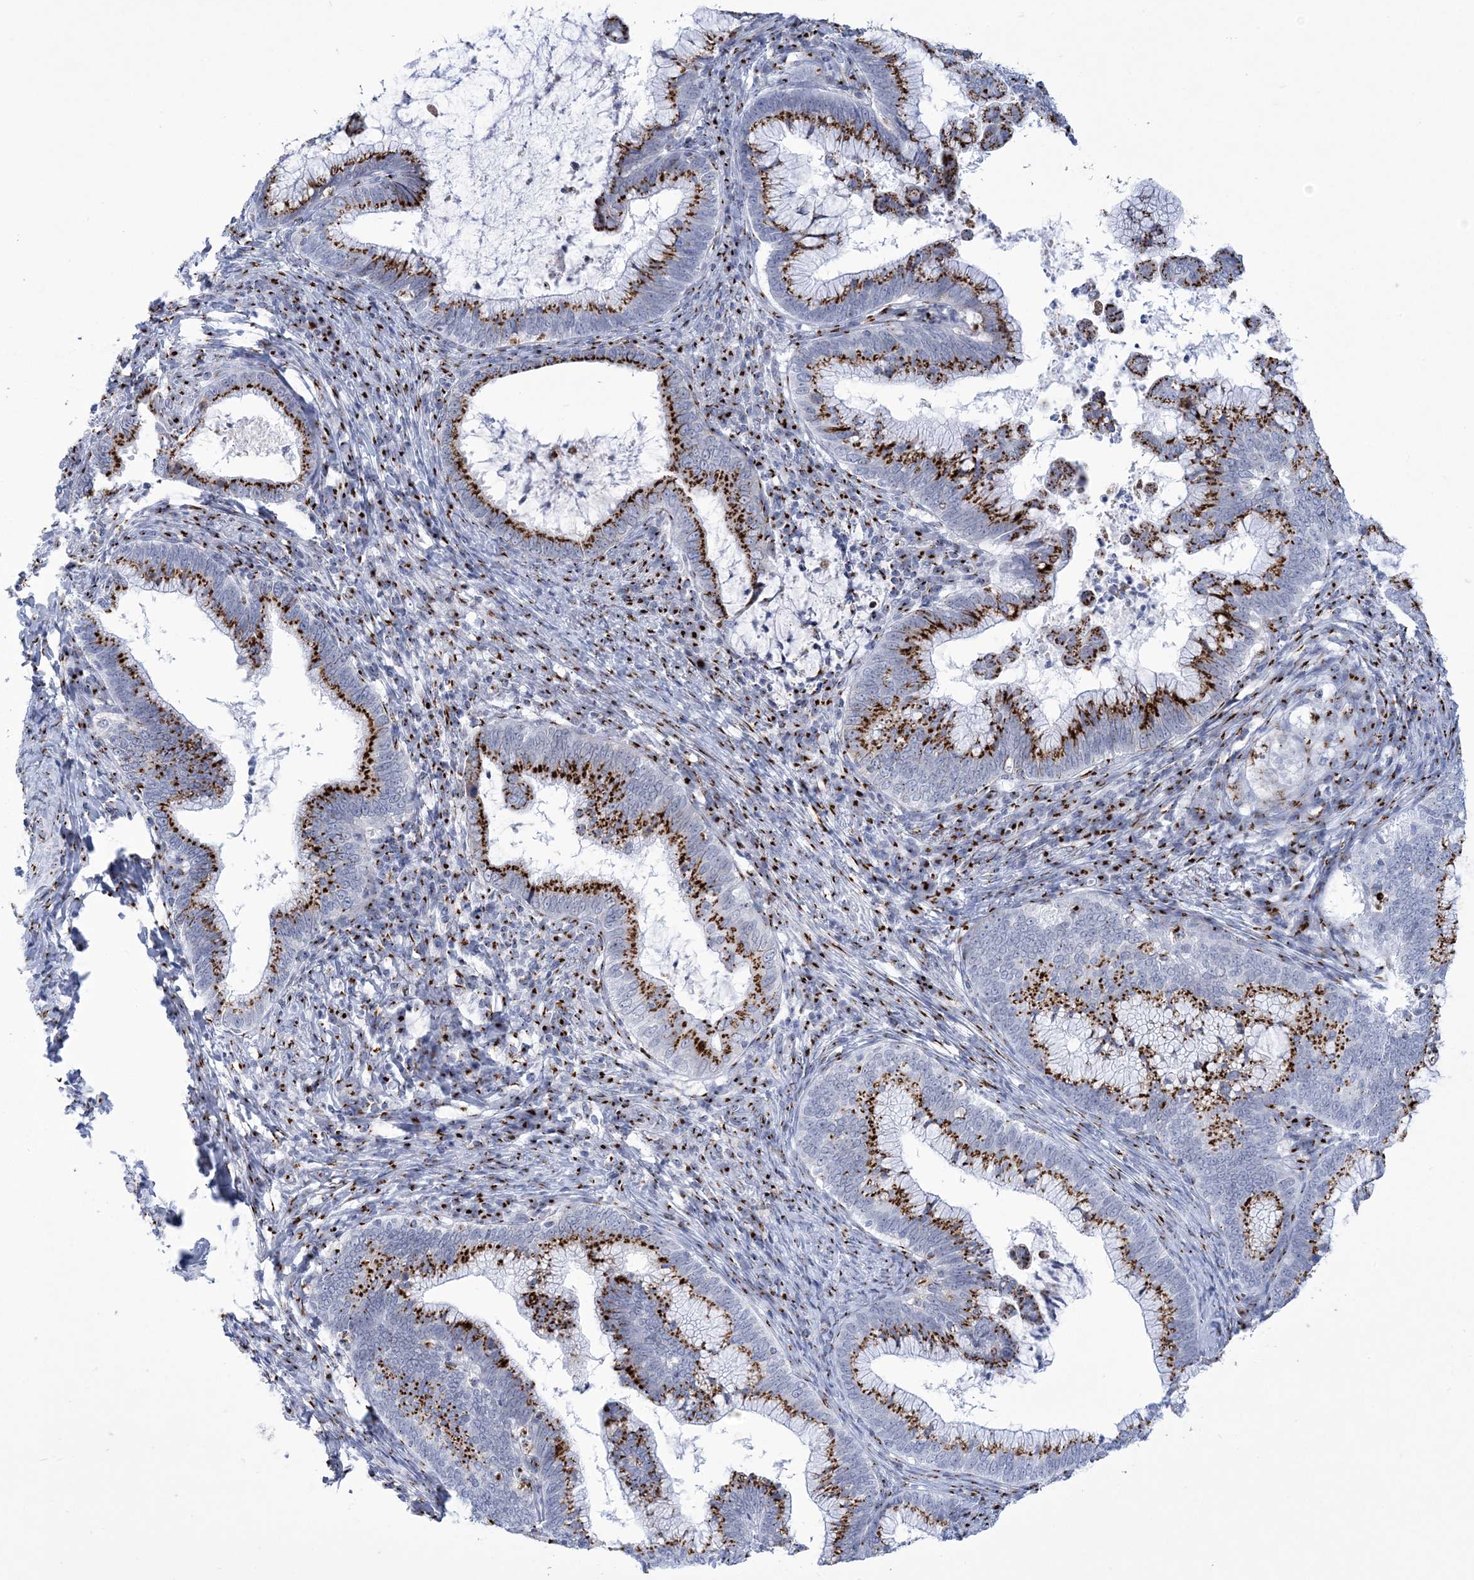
{"staining": {"intensity": "strong", "quantity": ">75%", "location": "cytoplasmic/membranous"}, "tissue": "cervical cancer", "cell_type": "Tumor cells", "image_type": "cancer", "snomed": [{"axis": "morphology", "description": "Adenocarcinoma, NOS"}, {"axis": "topography", "description": "Cervix"}], "caption": "Adenocarcinoma (cervical) tissue exhibits strong cytoplasmic/membranous expression in about >75% of tumor cells", "gene": "SLX9", "patient": {"sex": "female", "age": 36}}